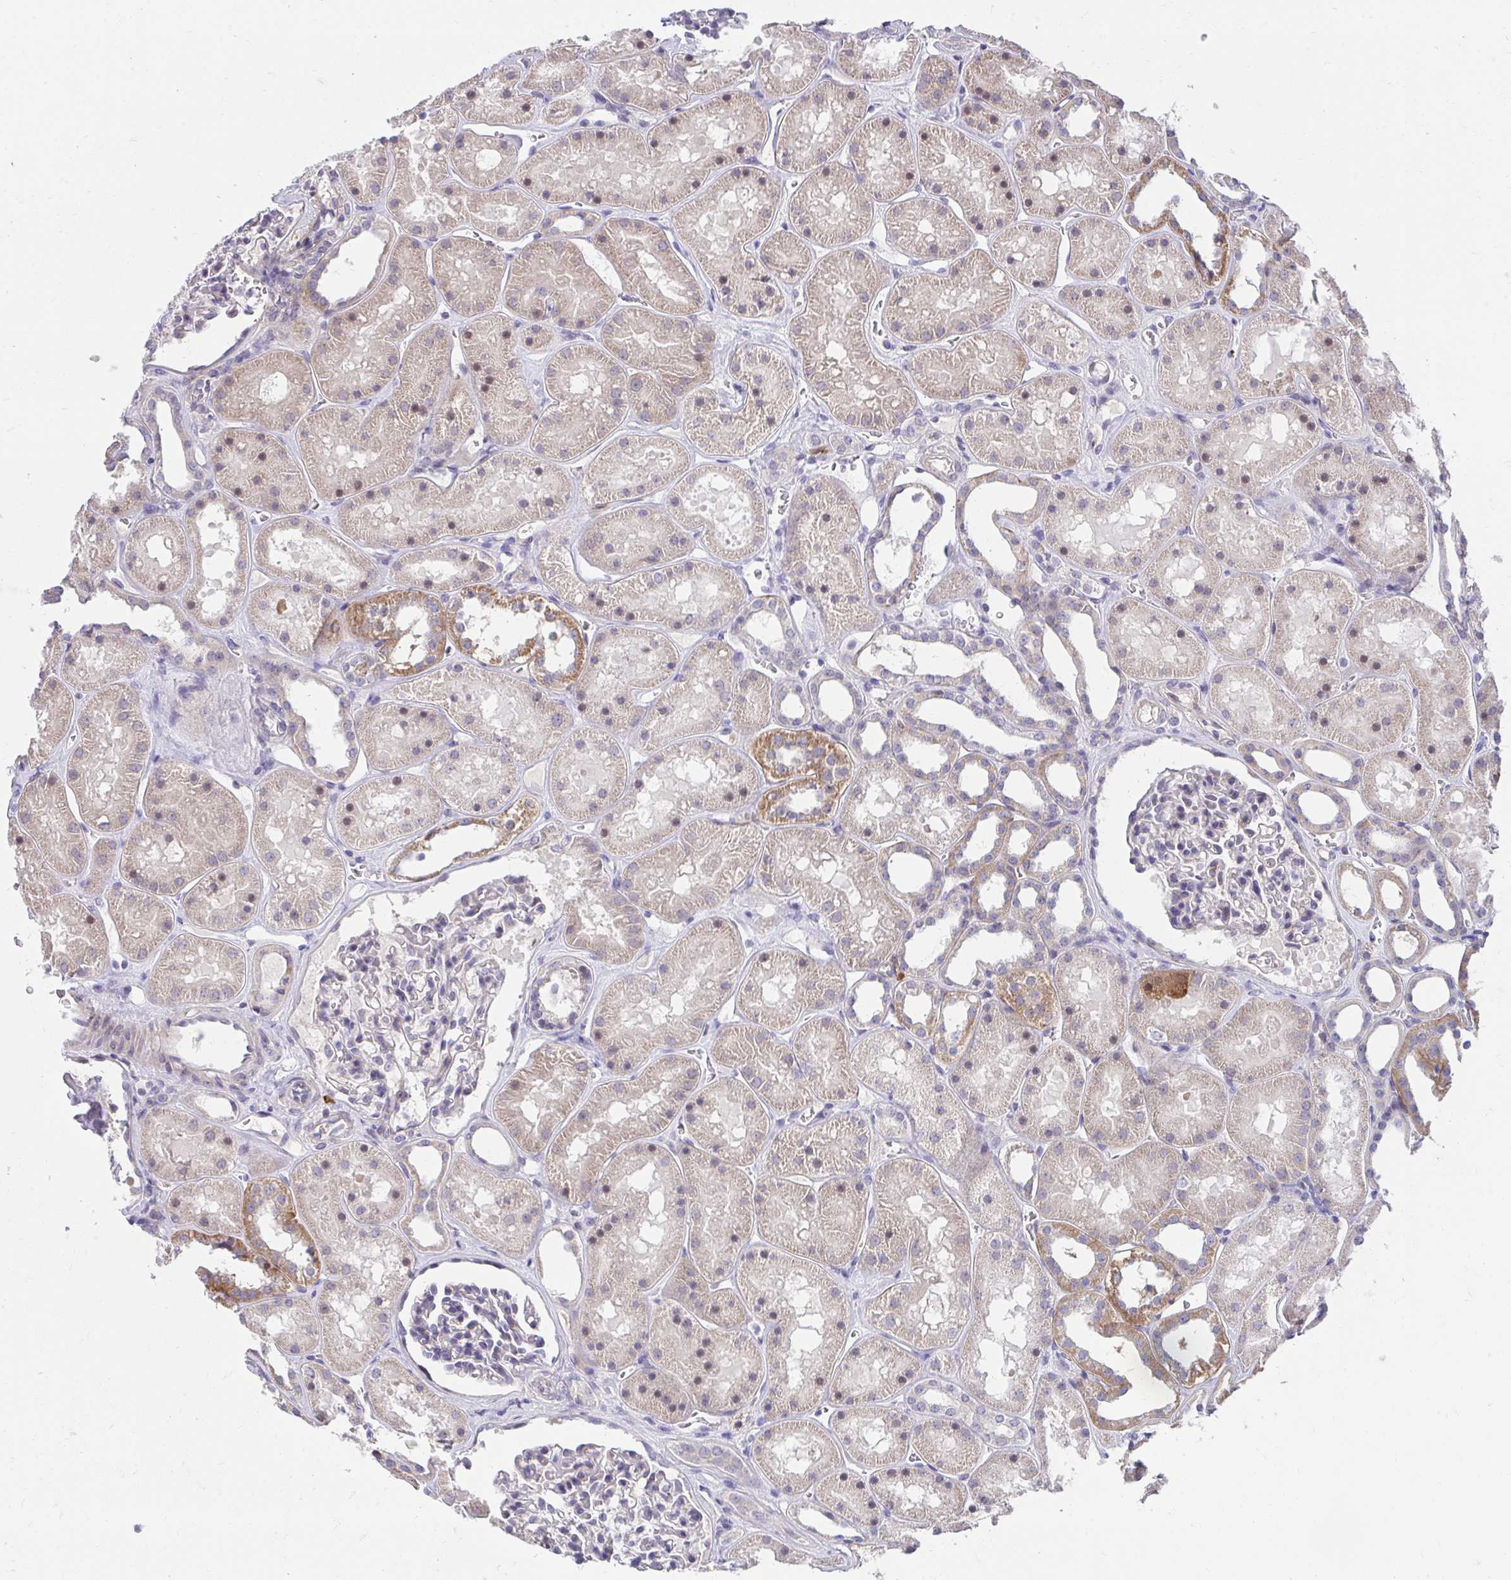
{"staining": {"intensity": "negative", "quantity": "none", "location": "none"}, "tissue": "kidney", "cell_type": "Cells in glomeruli", "image_type": "normal", "snomed": [{"axis": "morphology", "description": "Normal tissue, NOS"}, {"axis": "topography", "description": "Kidney"}], "caption": "An immunohistochemistry photomicrograph of unremarkable kidney is shown. There is no staining in cells in glomeruli of kidney. Nuclei are stained in blue.", "gene": "SLAMF7", "patient": {"sex": "female", "age": 41}}